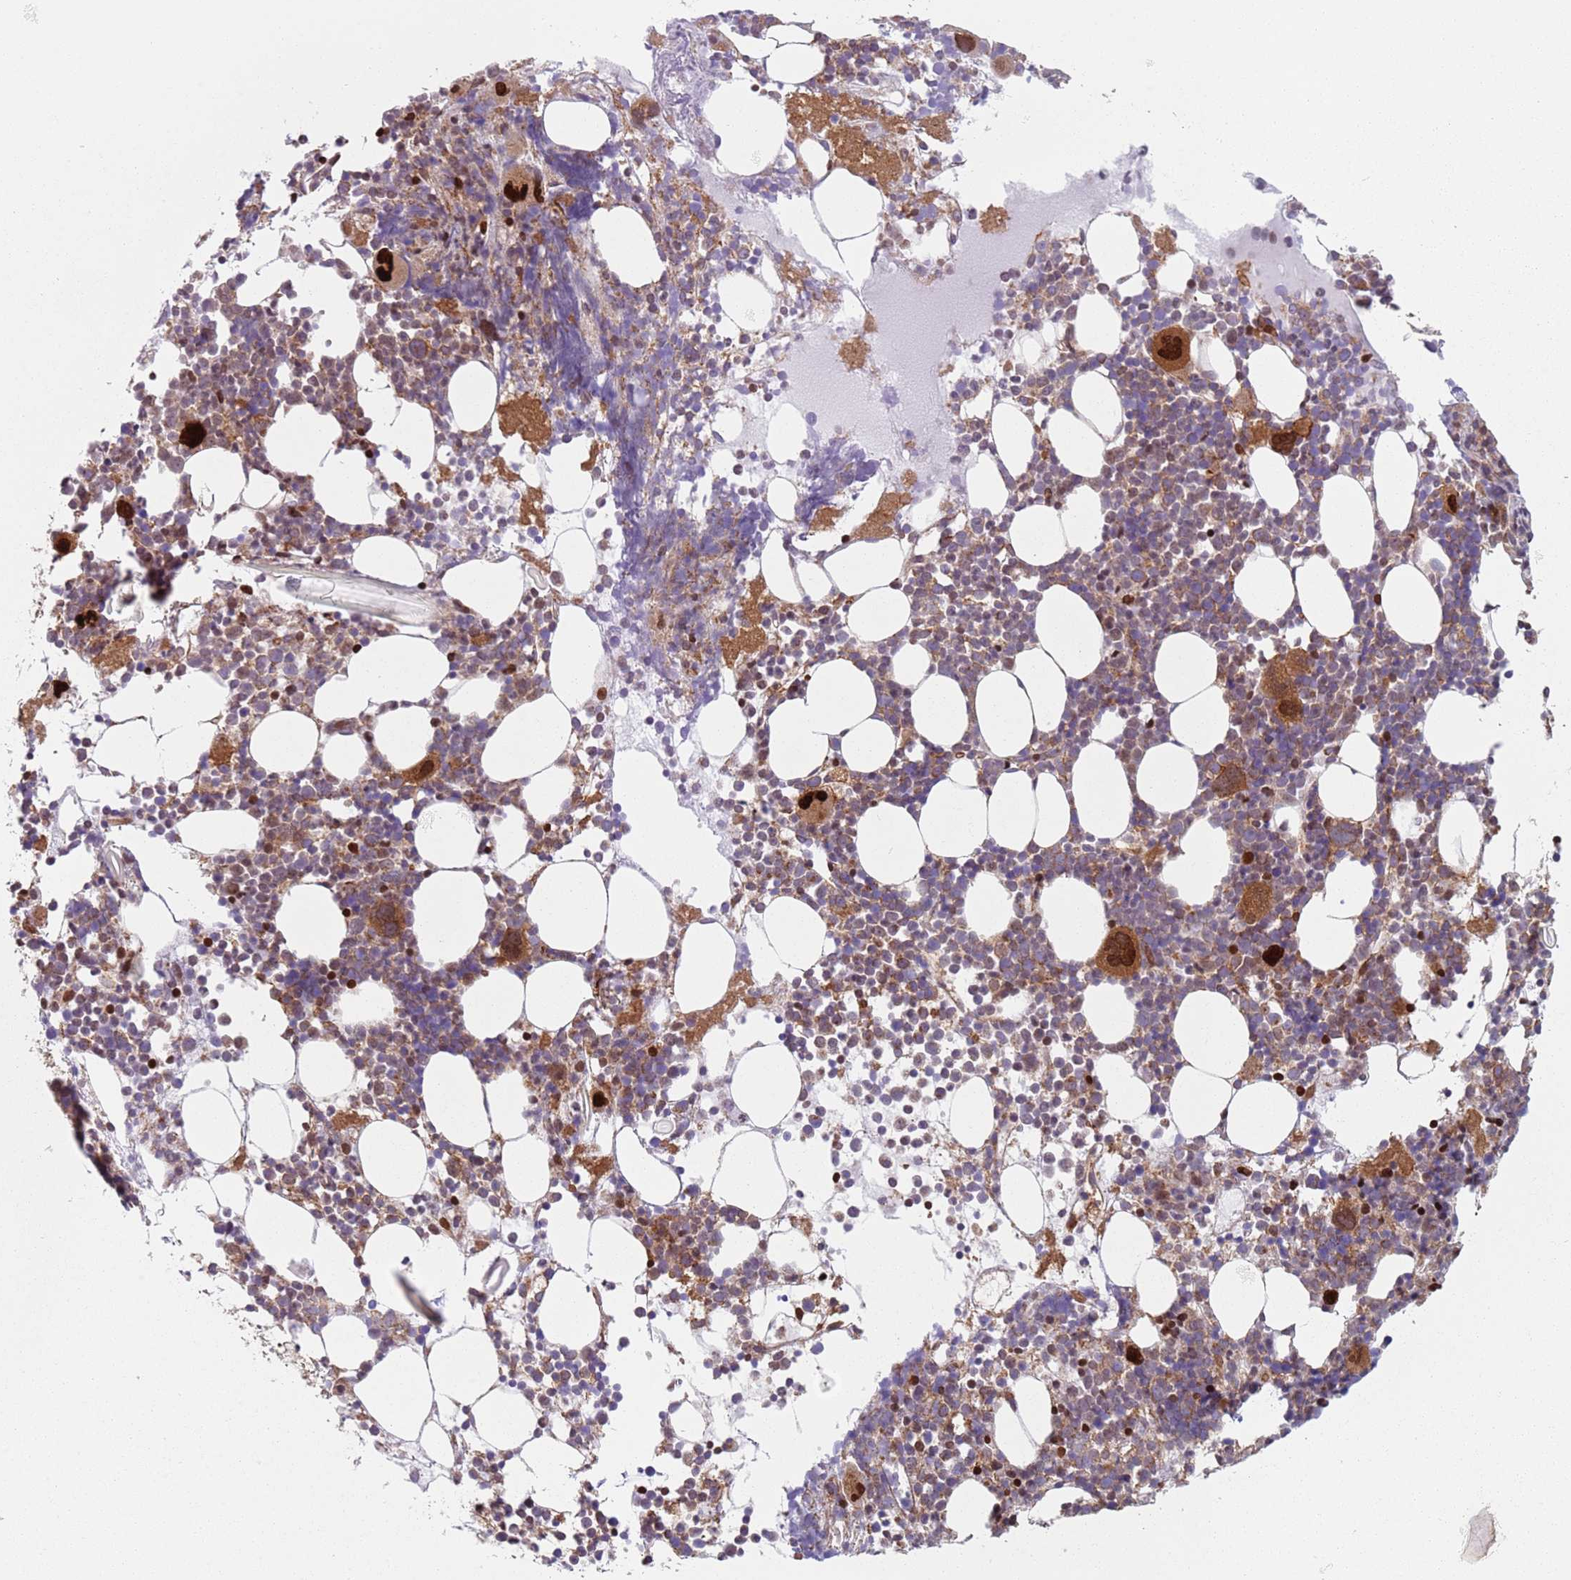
{"staining": {"intensity": "strong", "quantity": "<25%", "location": "cytoplasmic/membranous,nuclear"}, "tissue": "bone marrow", "cell_type": "Hematopoietic cells", "image_type": "normal", "snomed": [{"axis": "morphology", "description": "Normal tissue, NOS"}, {"axis": "topography", "description": "Bone marrow"}], "caption": "High-magnification brightfield microscopy of normal bone marrow stained with DAB (brown) and counterstained with hematoxylin (blue). hematopoietic cells exhibit strong cytoplasmic/membranous,nuclear staining is seen in approximately<25% of cells.", "gene": "HNRNPLL", "patient": {"sex": "female", "age": 48}}